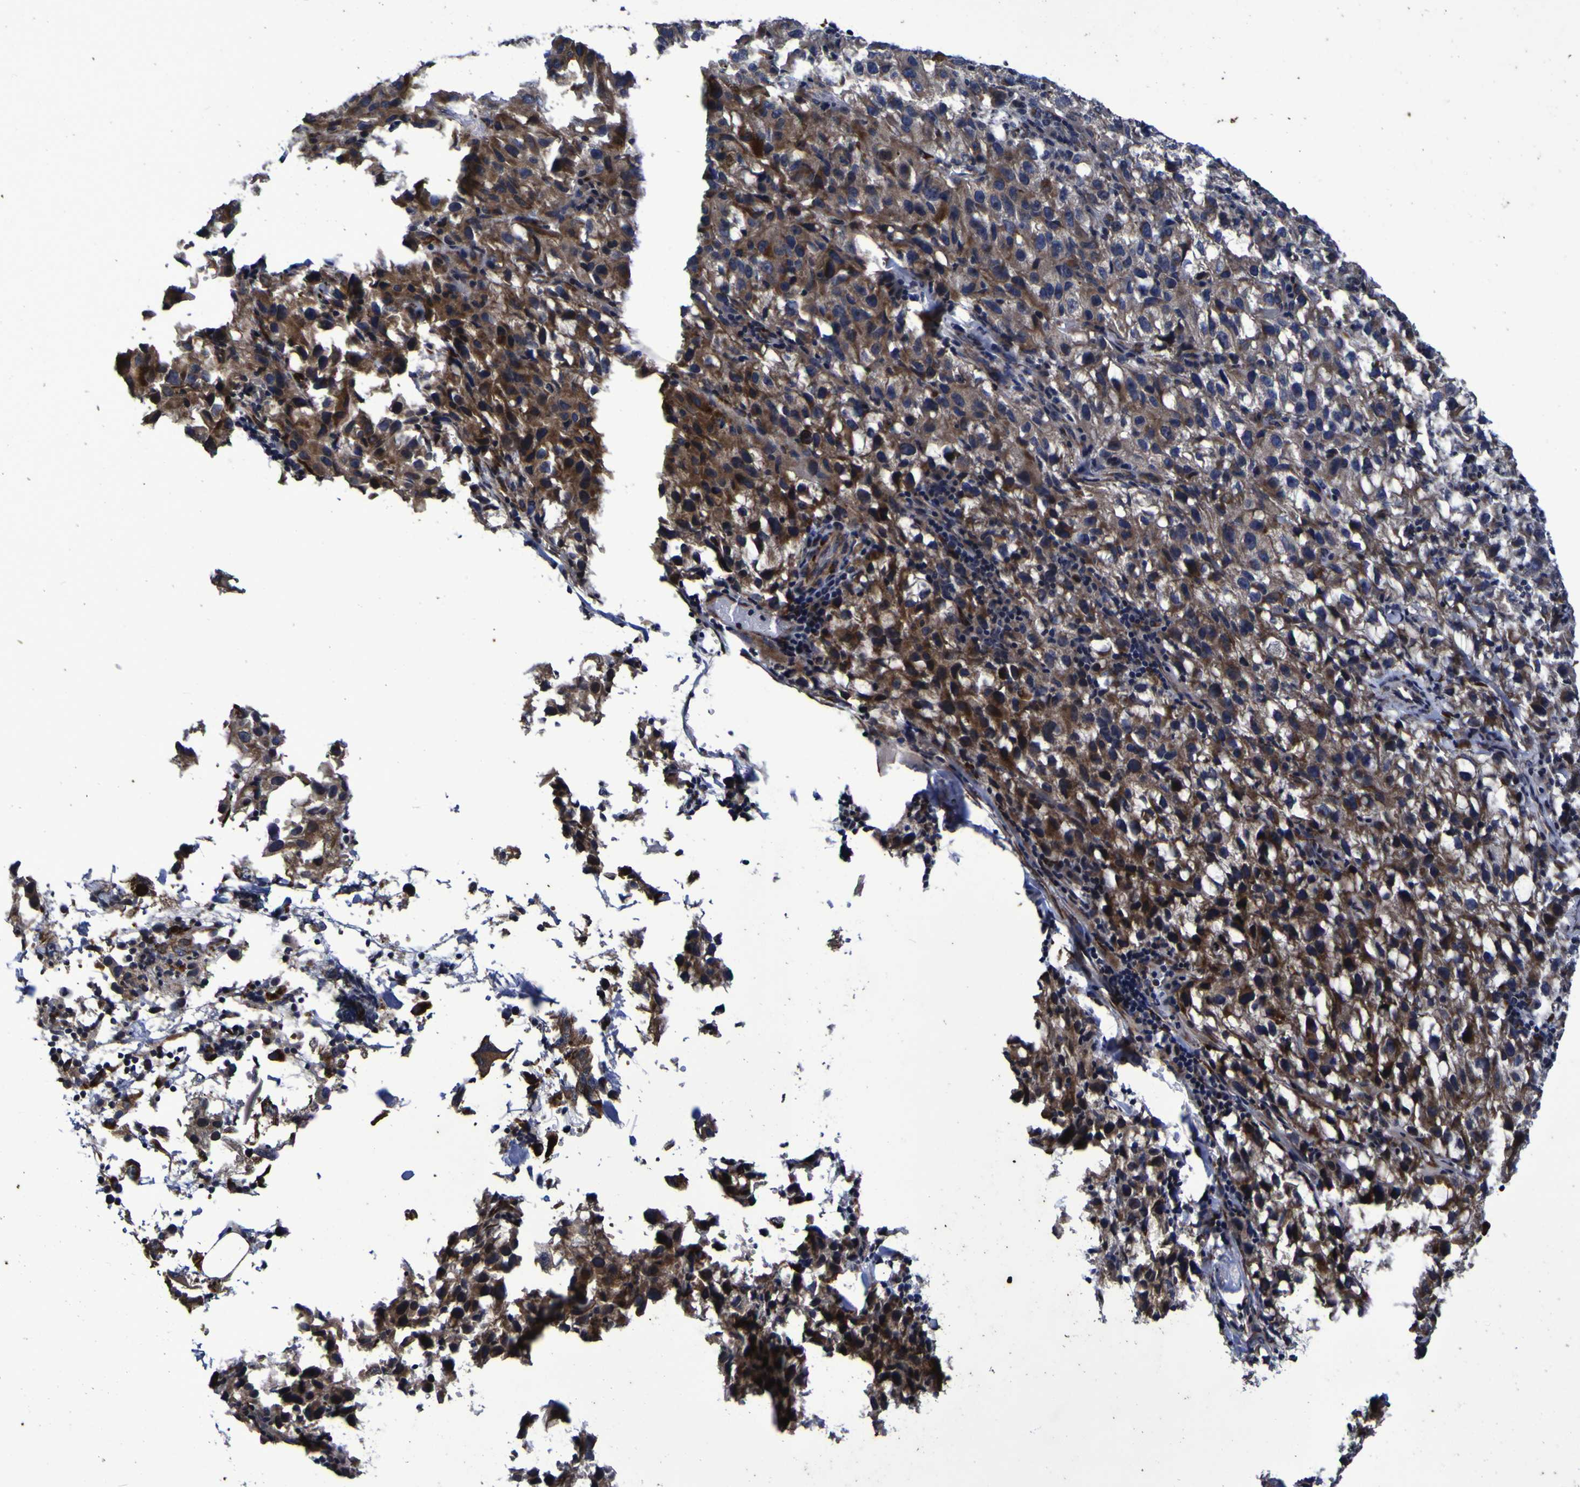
{"staining": {"intensity": "moderate", "quantity": ">75%", "location": "cytoplasmic/membranous"}, "tissue": "melanoma", "cell_type": "Tumor cells", "image_type": "cancer", "snomed": [{"axis": "morphology", "description": "Malignant melanoma, NOS"}, {"axis": "topography", "description": "Skin"}], "caption": "A histopathology image showing moderate cytoplasmic/membranous positivity in approximately >75% of tumor cells in melanoma, as visualized by brown immunohistochemical staining.", "gene": "P3H1", "patient": {"sex": "female", "age": 104}}